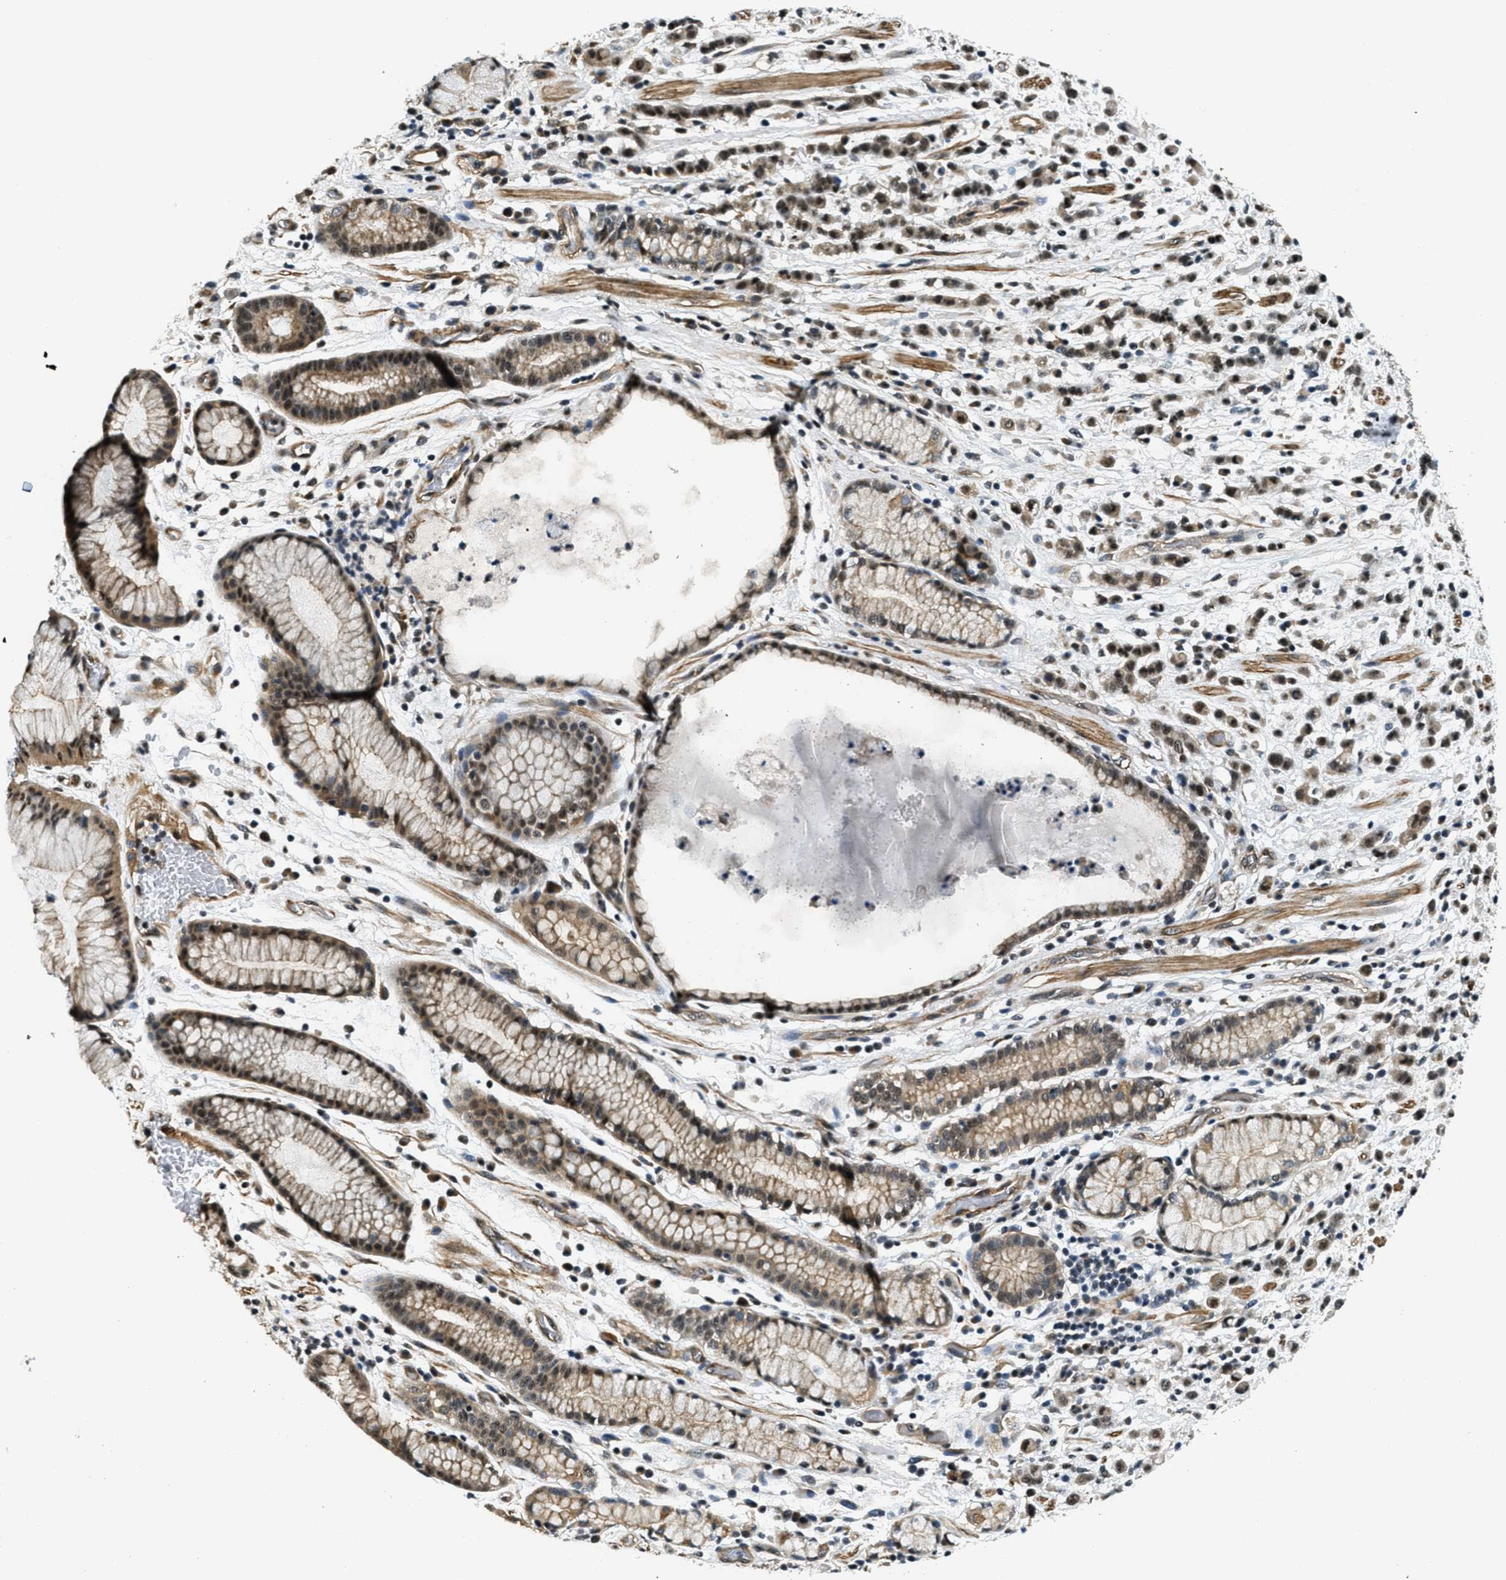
{"staining": {"intensity": "moderate", "quantity": ">75%", "location": "nuclear"}, "tissue": "stomach cancer", "cell_type": "Tumor cells", "image_type": "cancer", "snomed": [{"axis": "morphology", "description": "Adenocarcinoma, NOS"}, {"axis": "topography", "description": "Stomach, lower"}], "caption": "Adenocarcinoma (stomach) stained with a brown dye displays moderate nuclear positive staining in about >75% of tumor cells.", "gene": "CFAP36", "patient": {"sex": "male", "age": 88}}